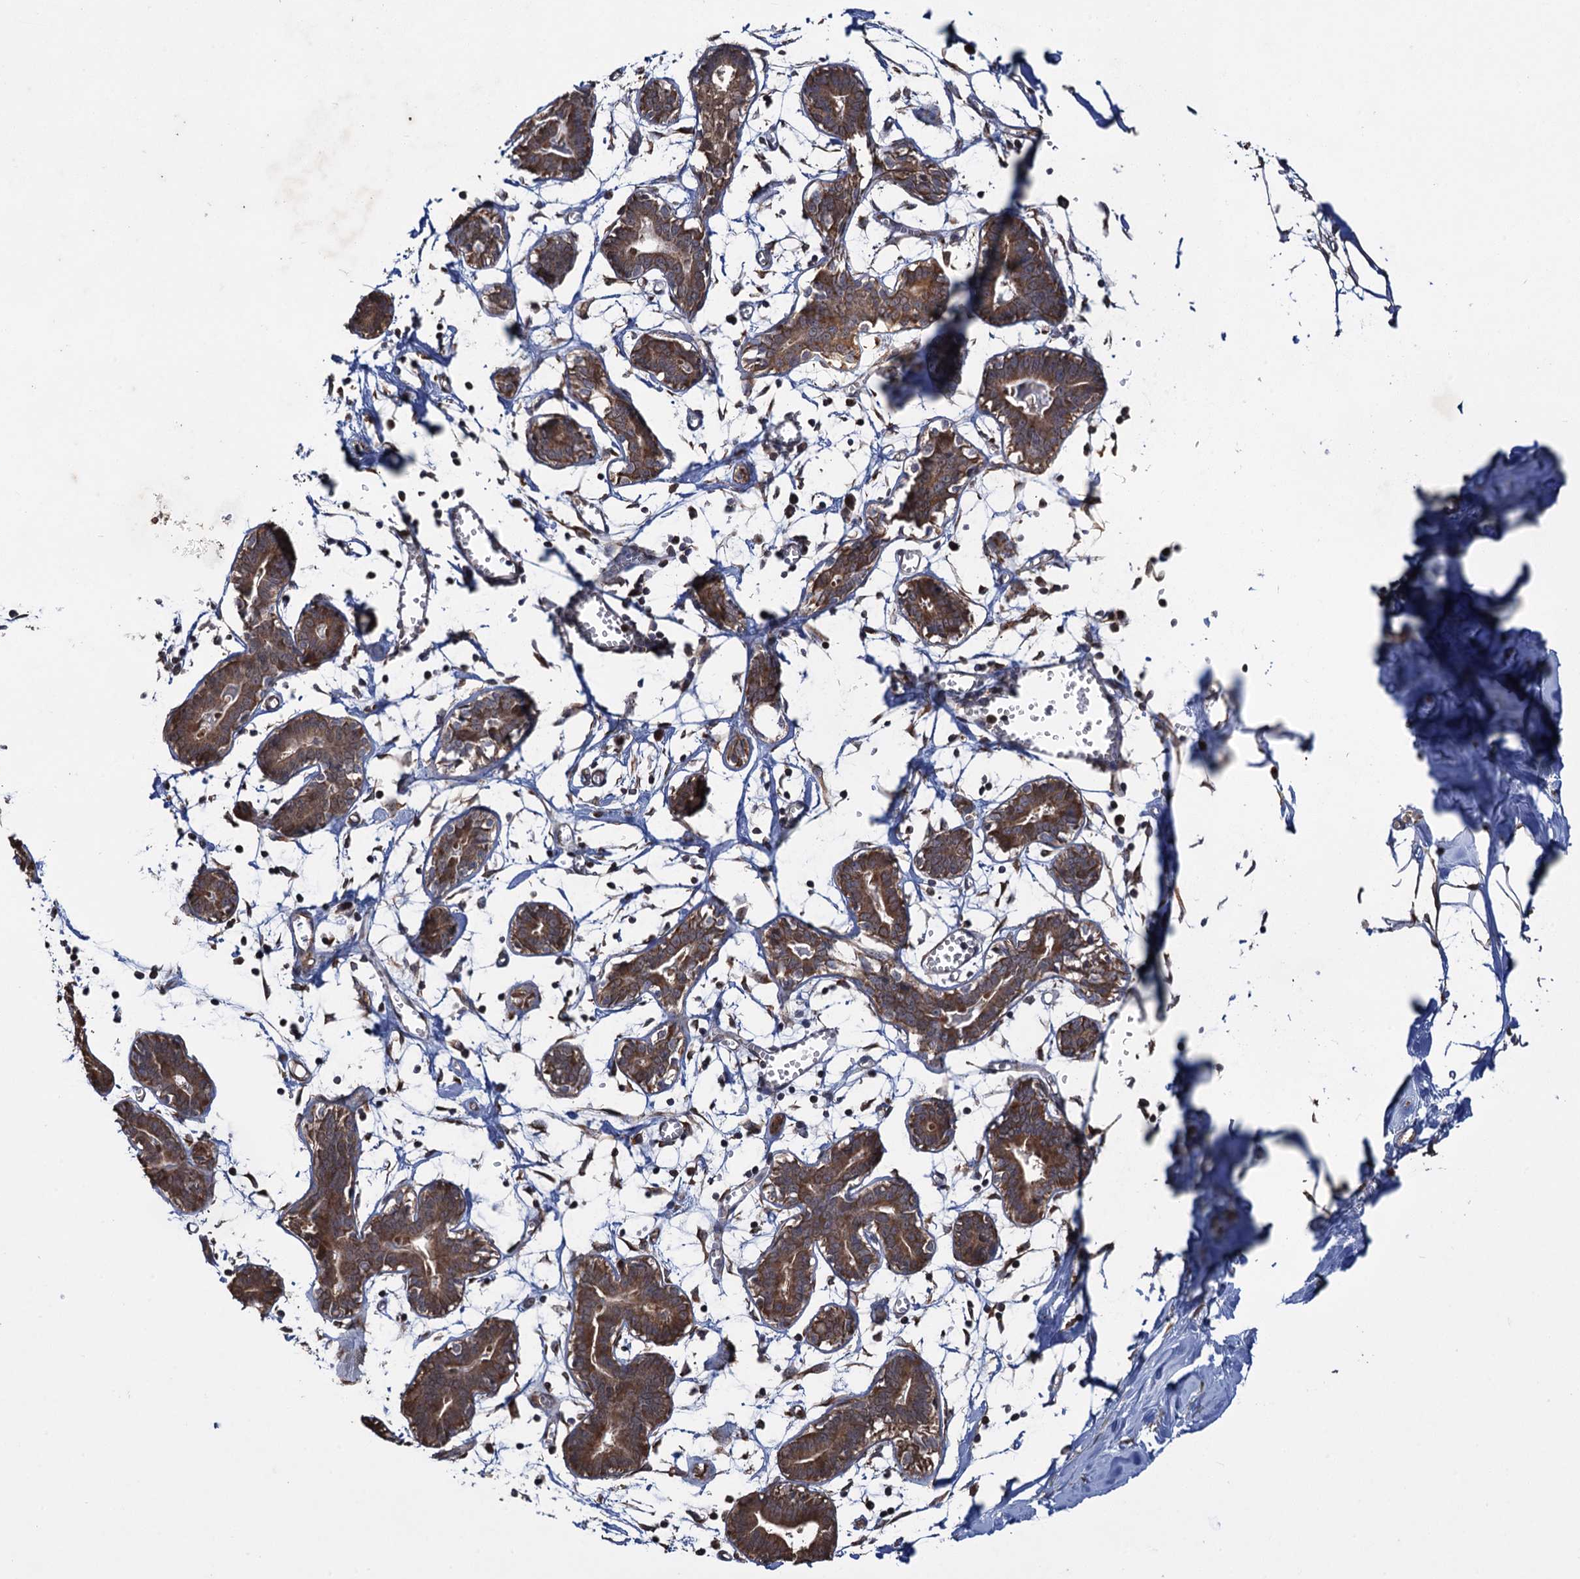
{"staining": {"intensity": "negative", "quantity": "none", "location": "none"}, "tissue": "breast", "cell_type": "Adipocytes", "image_type": "normal", "snomed": [{"axis": "morphology", "description": "Normal tissue, NOS"}, {"axis": "topography", "description": "Breast"}], "caption": "DAB immunohistochemical staining of benign breast shows no significant positivity in adipocytes. (Brightfield microscopy of DAB (3,3'-diaminobenzidine) immunohistochemistry at high magnification).", "gene": "HAUS1", "patient": {"sex": "female", "age": 27}}